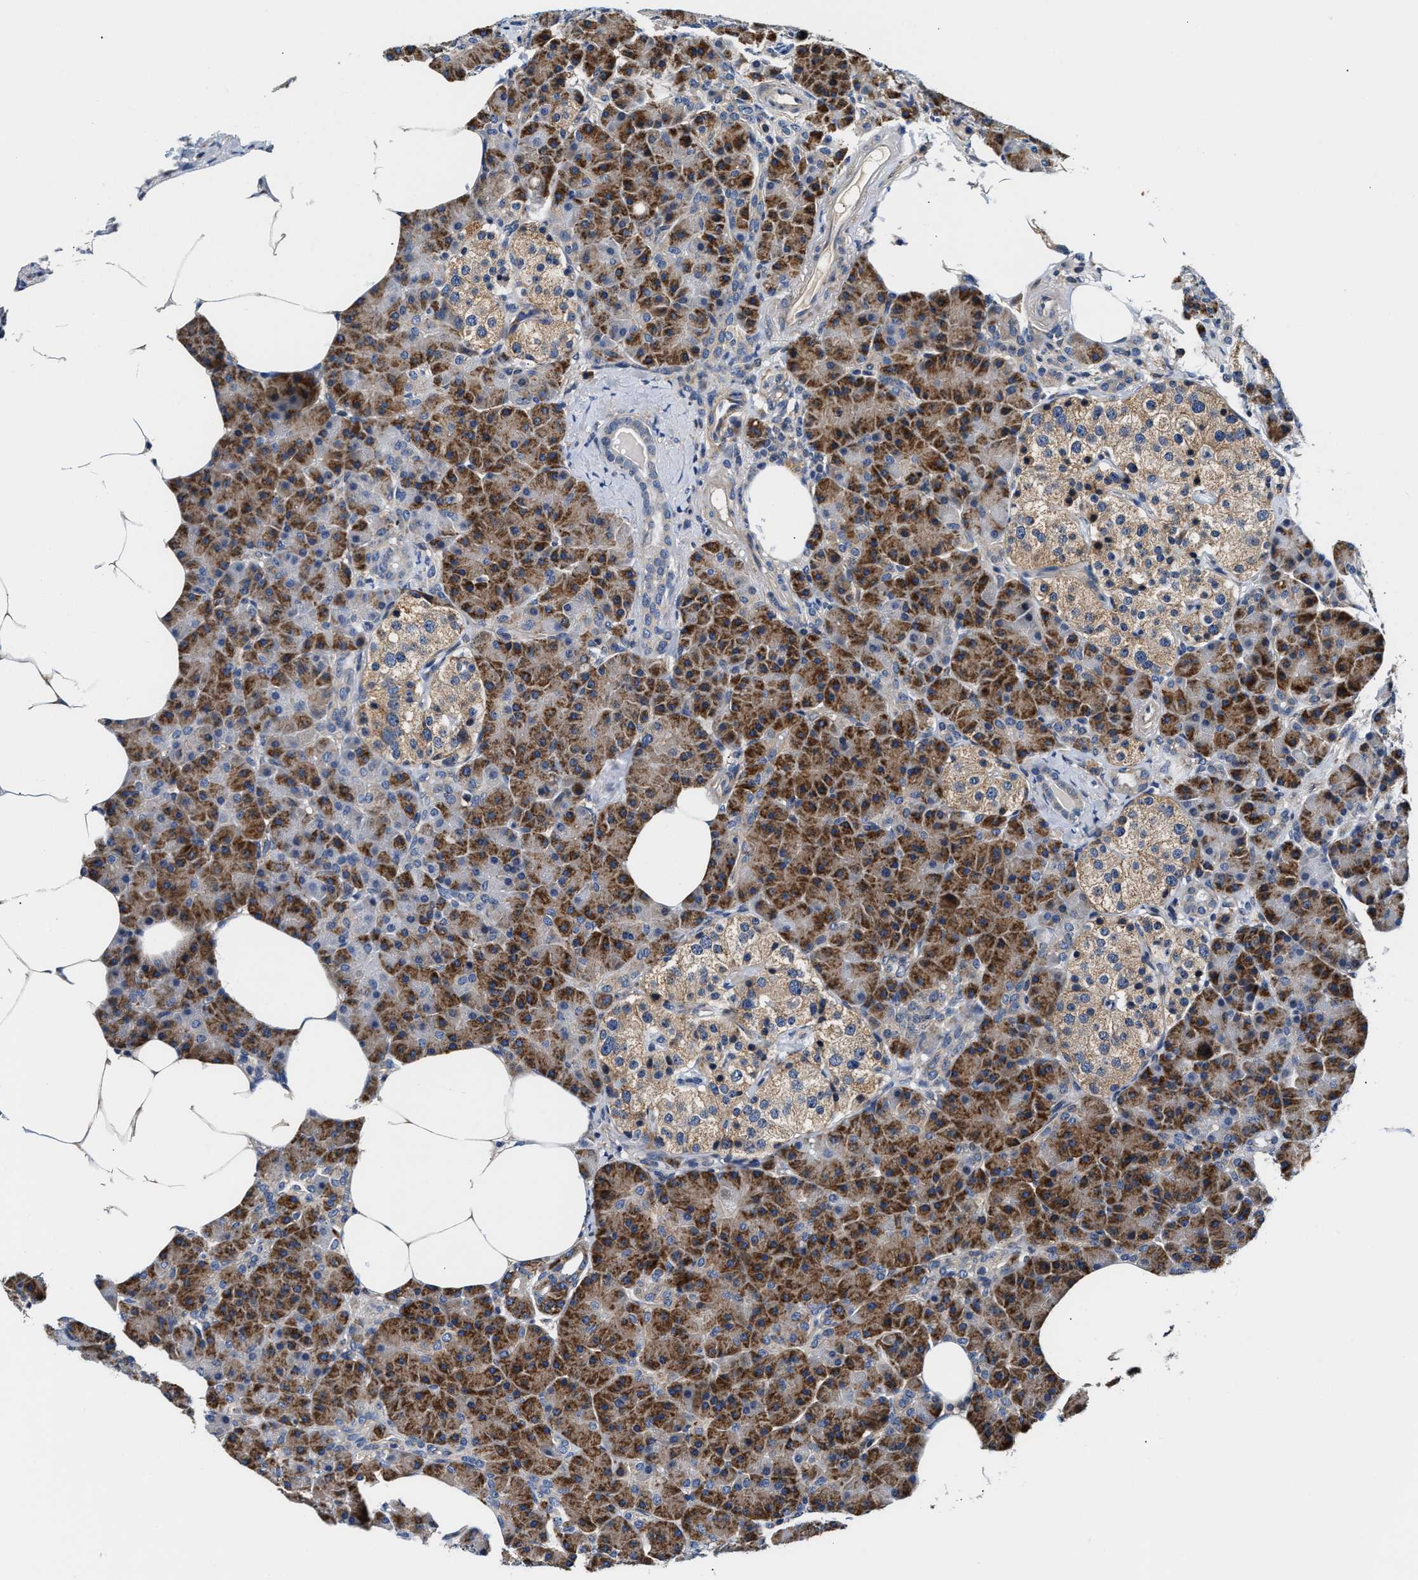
{"staining": {"intensity": "strong", "quantity": ">75%", "location": "cytoplasmic/membranous"}, "tissue": "pancreas", "cell_type": "Exocrine glandular cells", "image_type": "normal", "snomed": [{"axis": "morphology", "description": "Normal tissue, NOS"}, {"axis": "topography", "description": "Pancreas"}], "caption": "Strong cytoplasmic/membranous protein staining is seen in approximately >75% of exocrine glandular cells in pancreas.", "gene": "TEX2", "patient": {"sex": "female", "age": 70}}